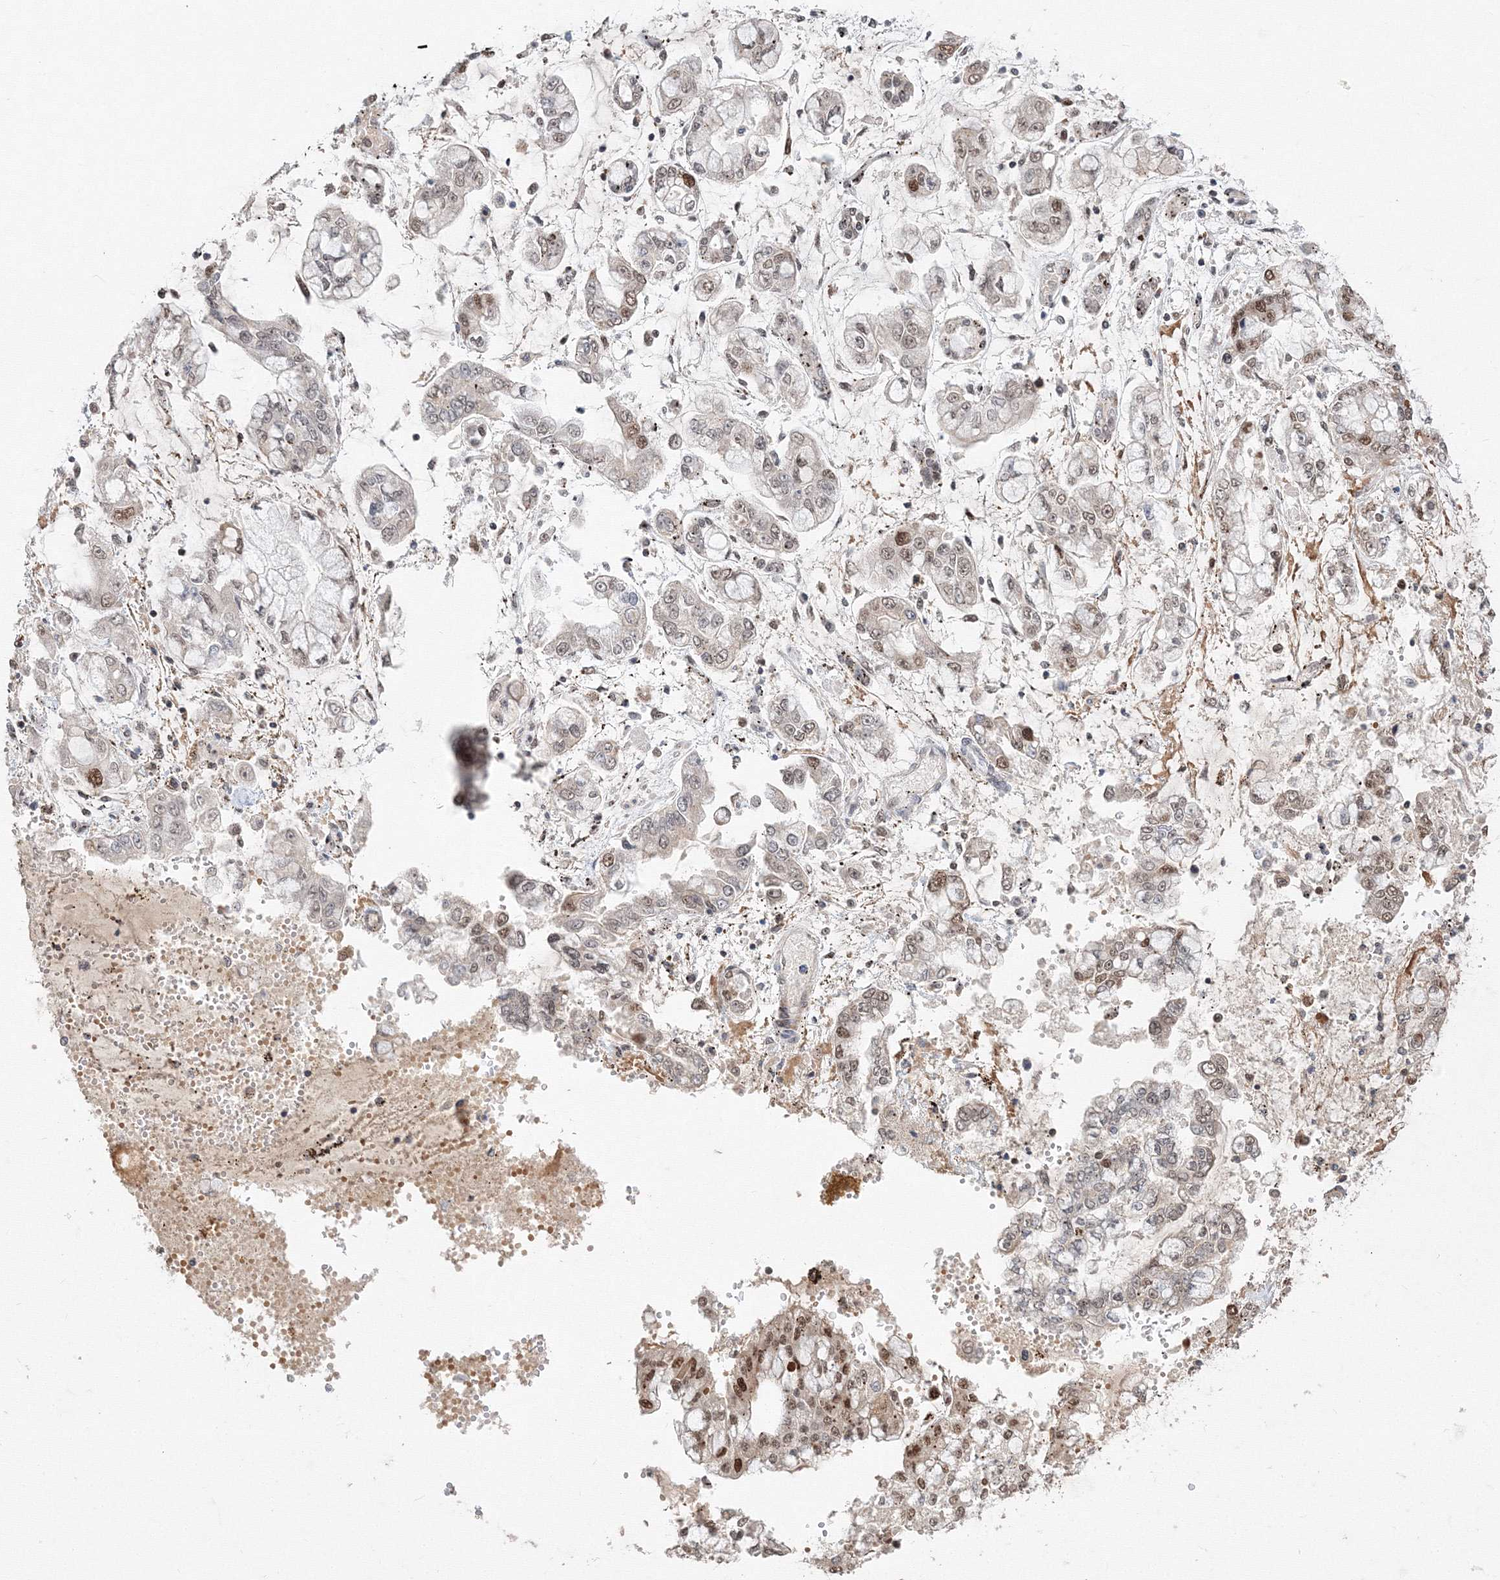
{"staining": {"intensity": "moderate", "quantity": "<25%", "location": "nuclear"}, "tissue": "stomach cancer", "cell_type": "Tumor cells", "image_type": "cancer", "snomed": [{"axis": "morphology", "description": "Normal tissue, NOS"}, {"axis": "morphology", "description": "Adenocarcinoma, NOS"}, {"axis": "topography", "description": "Stomach, upper"}, {"axis": "topography", "description": "Stomach"}], "caption": "This is a photomicrograph of immunohistochemistry staining of stomach cancer (adenocarcinoma), which shows moderate expression in the nuclear of tumor cells.", "gene": "IWS1", "patient": {"sex": "male", "age": 76}}